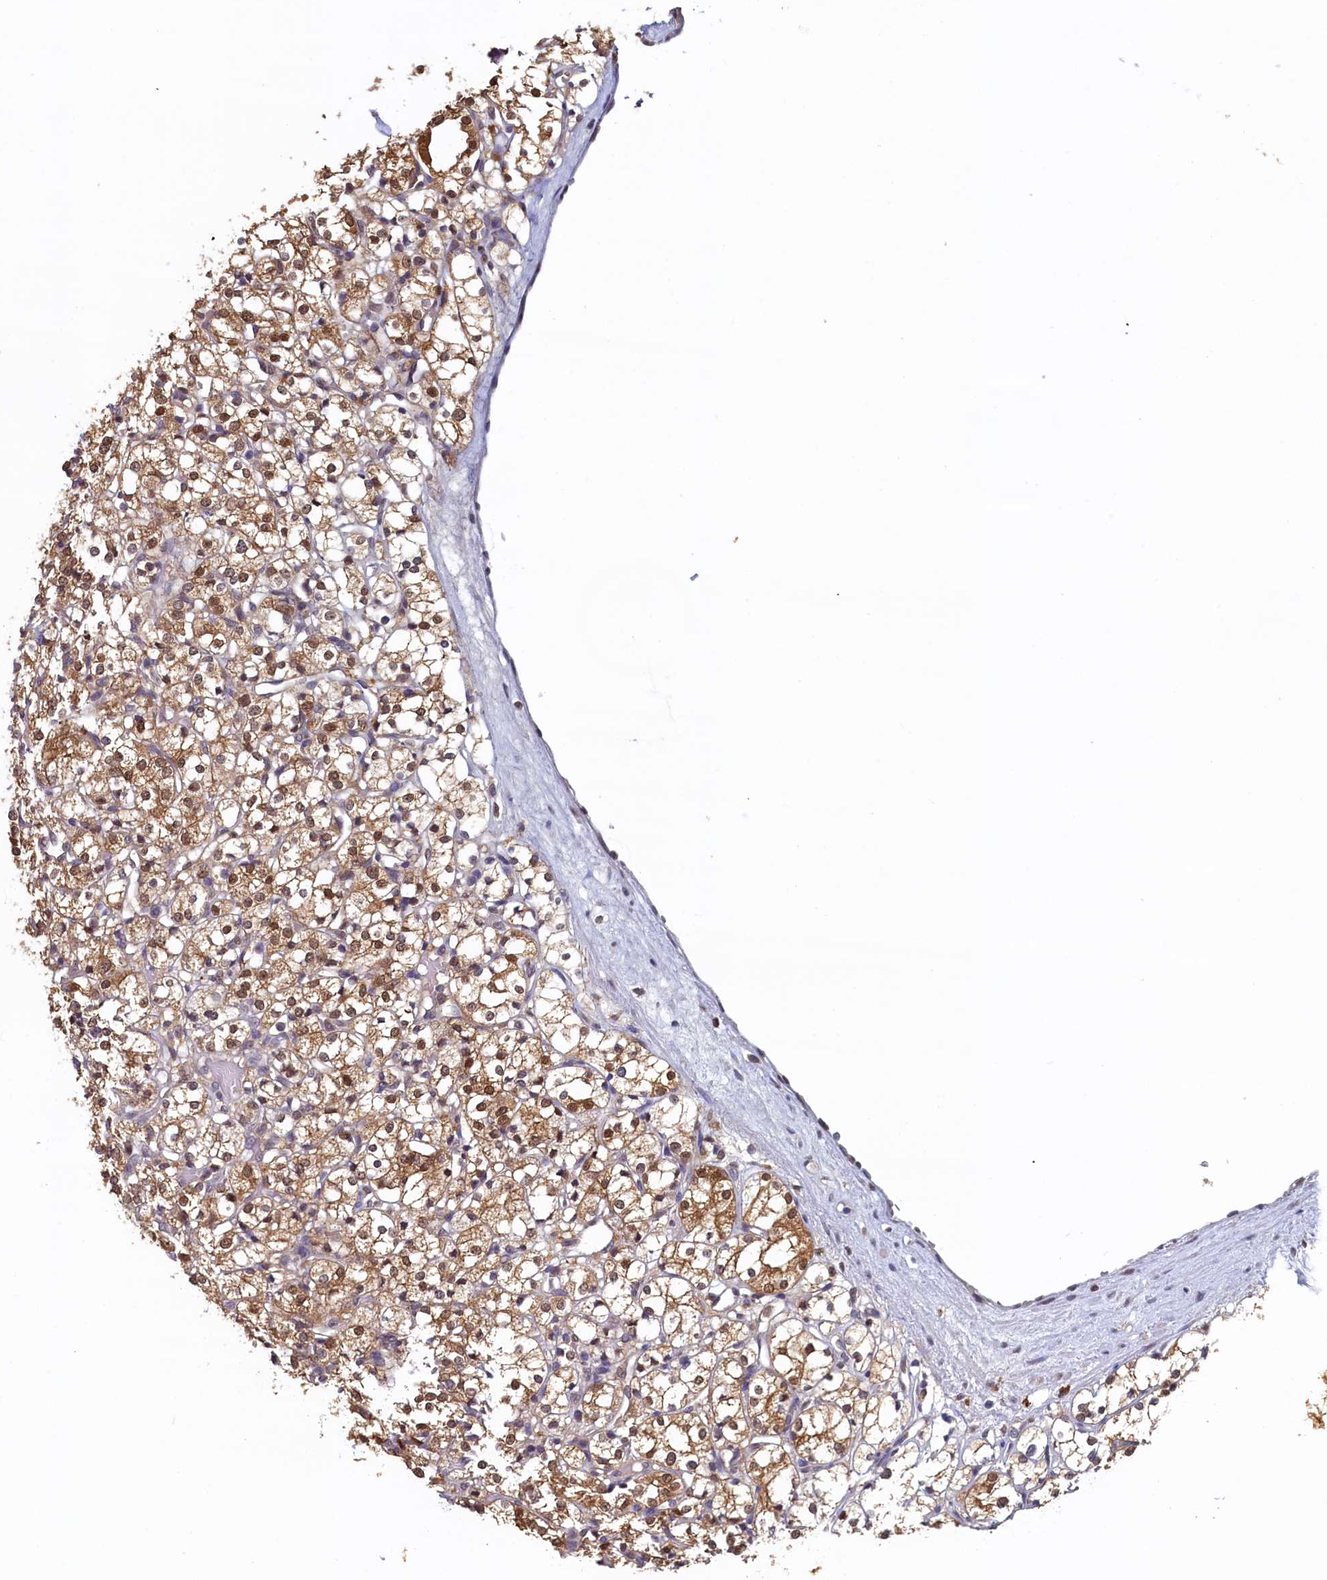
{"staining": {"intensity": "moderate", "quantity": ">75%", "location": "cytoplasmic/membranous,nuclear"}, "tissue": "renal cancer", "cell_type": "Tumor cells", "image_type": "cancer", "snomed": [{"axis": "morphology", "description": "Adenocarcinoma, NOS"}, {"axis": "topography", "description": "Kidney"}], "caption": "Renal cancer (adenocarcinoma) was stained to show a protein in brown. There is medium levels of moderate cytoplasmic/membranous and nuclear staining in approximately >75% of tumor cells.", "gene": "AHCY", "patient": {"sex": "male", "age": 77}}